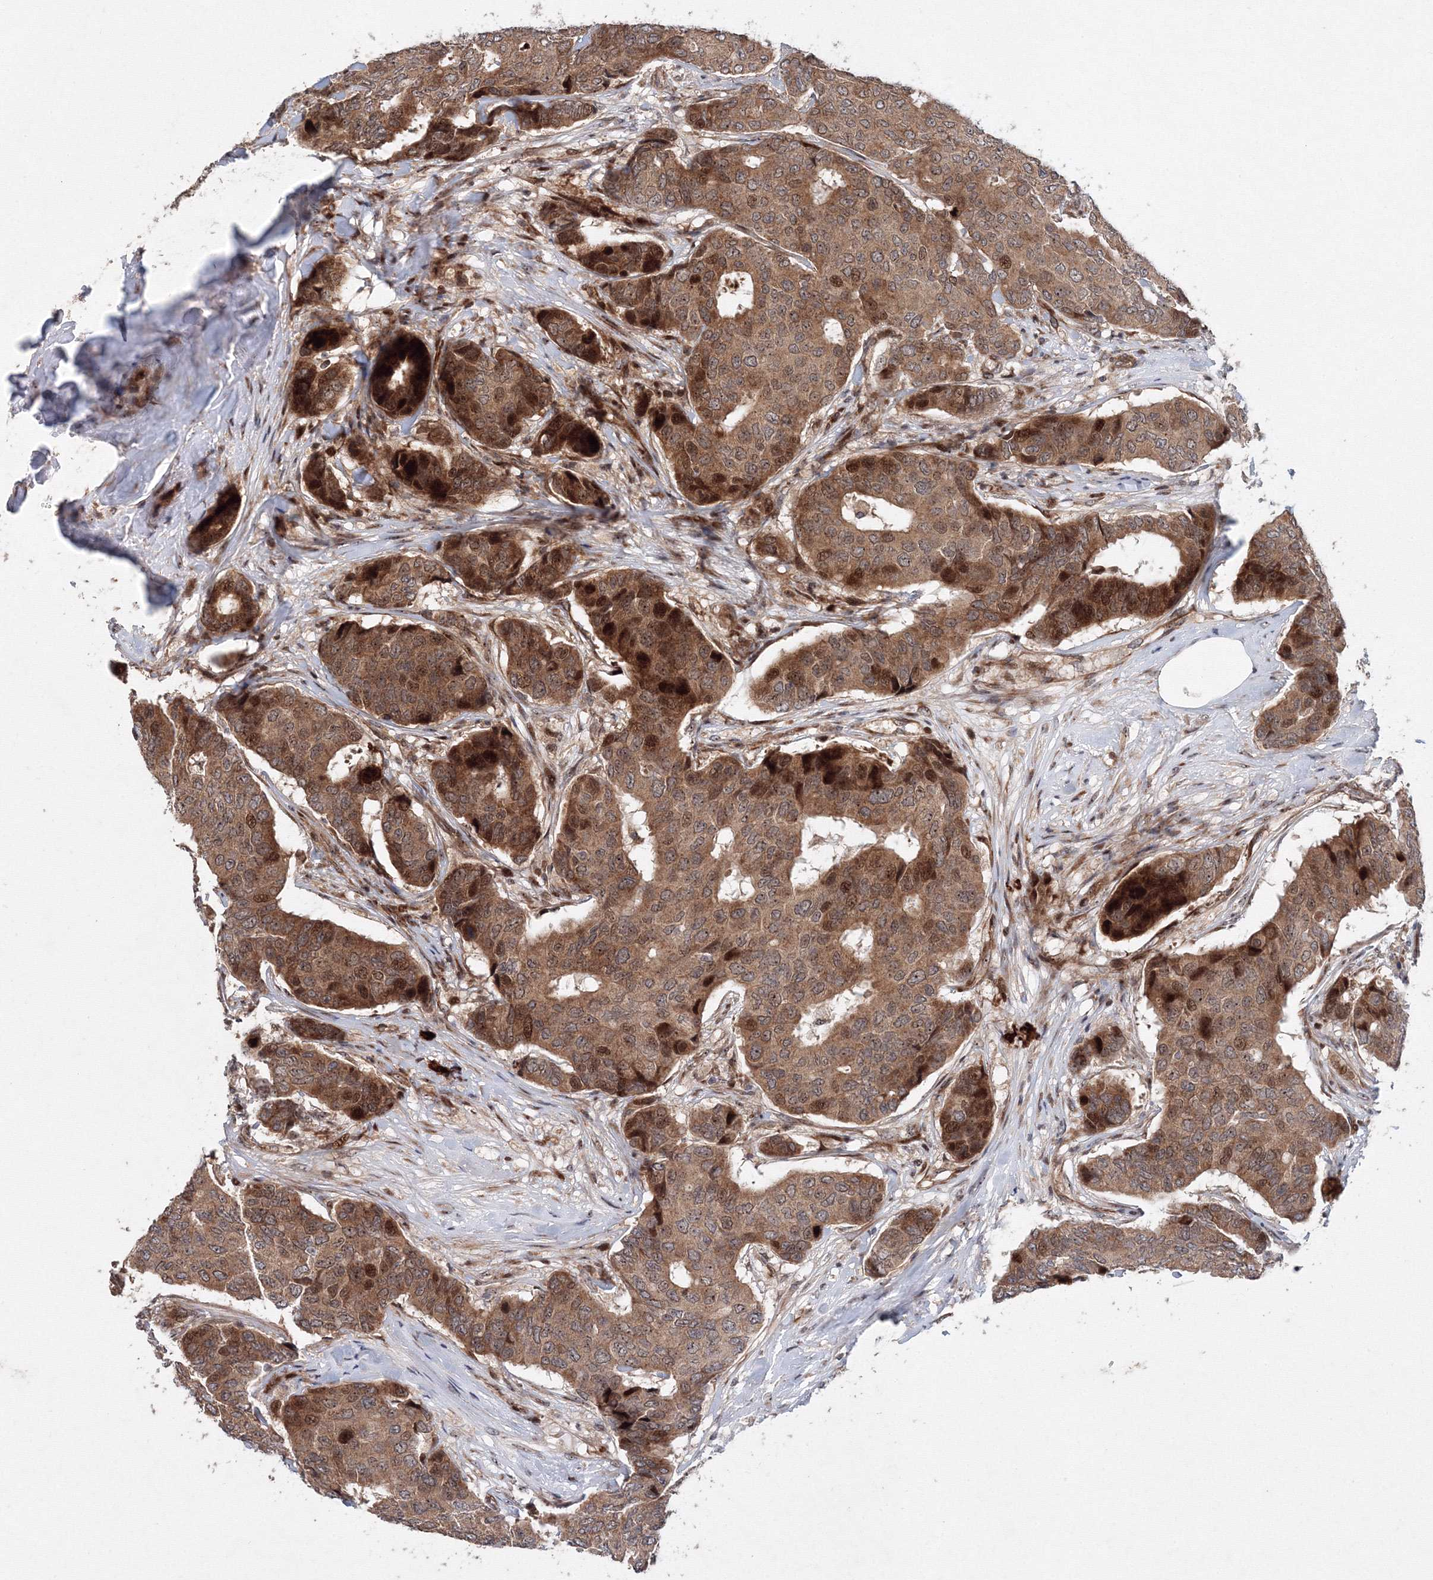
{"staining": {"intensity": "strong", "quantity": "25%-75%", "location": "cytoplasmic/membranous,nuclear"}, "tissue": "breast cancer", "cell_type": "Tumor cells", "image_type": "cancer", "snomed": [{"axis": "morphology", "description": "Duct carcinoma"}, {"axis": "topography", "description": "Breast"}], "caption": "Breast cancer (invasive ductal carcinoma) stained for a protein (brown) shows strong cytoplasmic/membranous and nuclear positive positivity in about 25%-75% of tumor cells.", "gene": "ANKAR", "patient": {"sex": "female", "age": 75}}